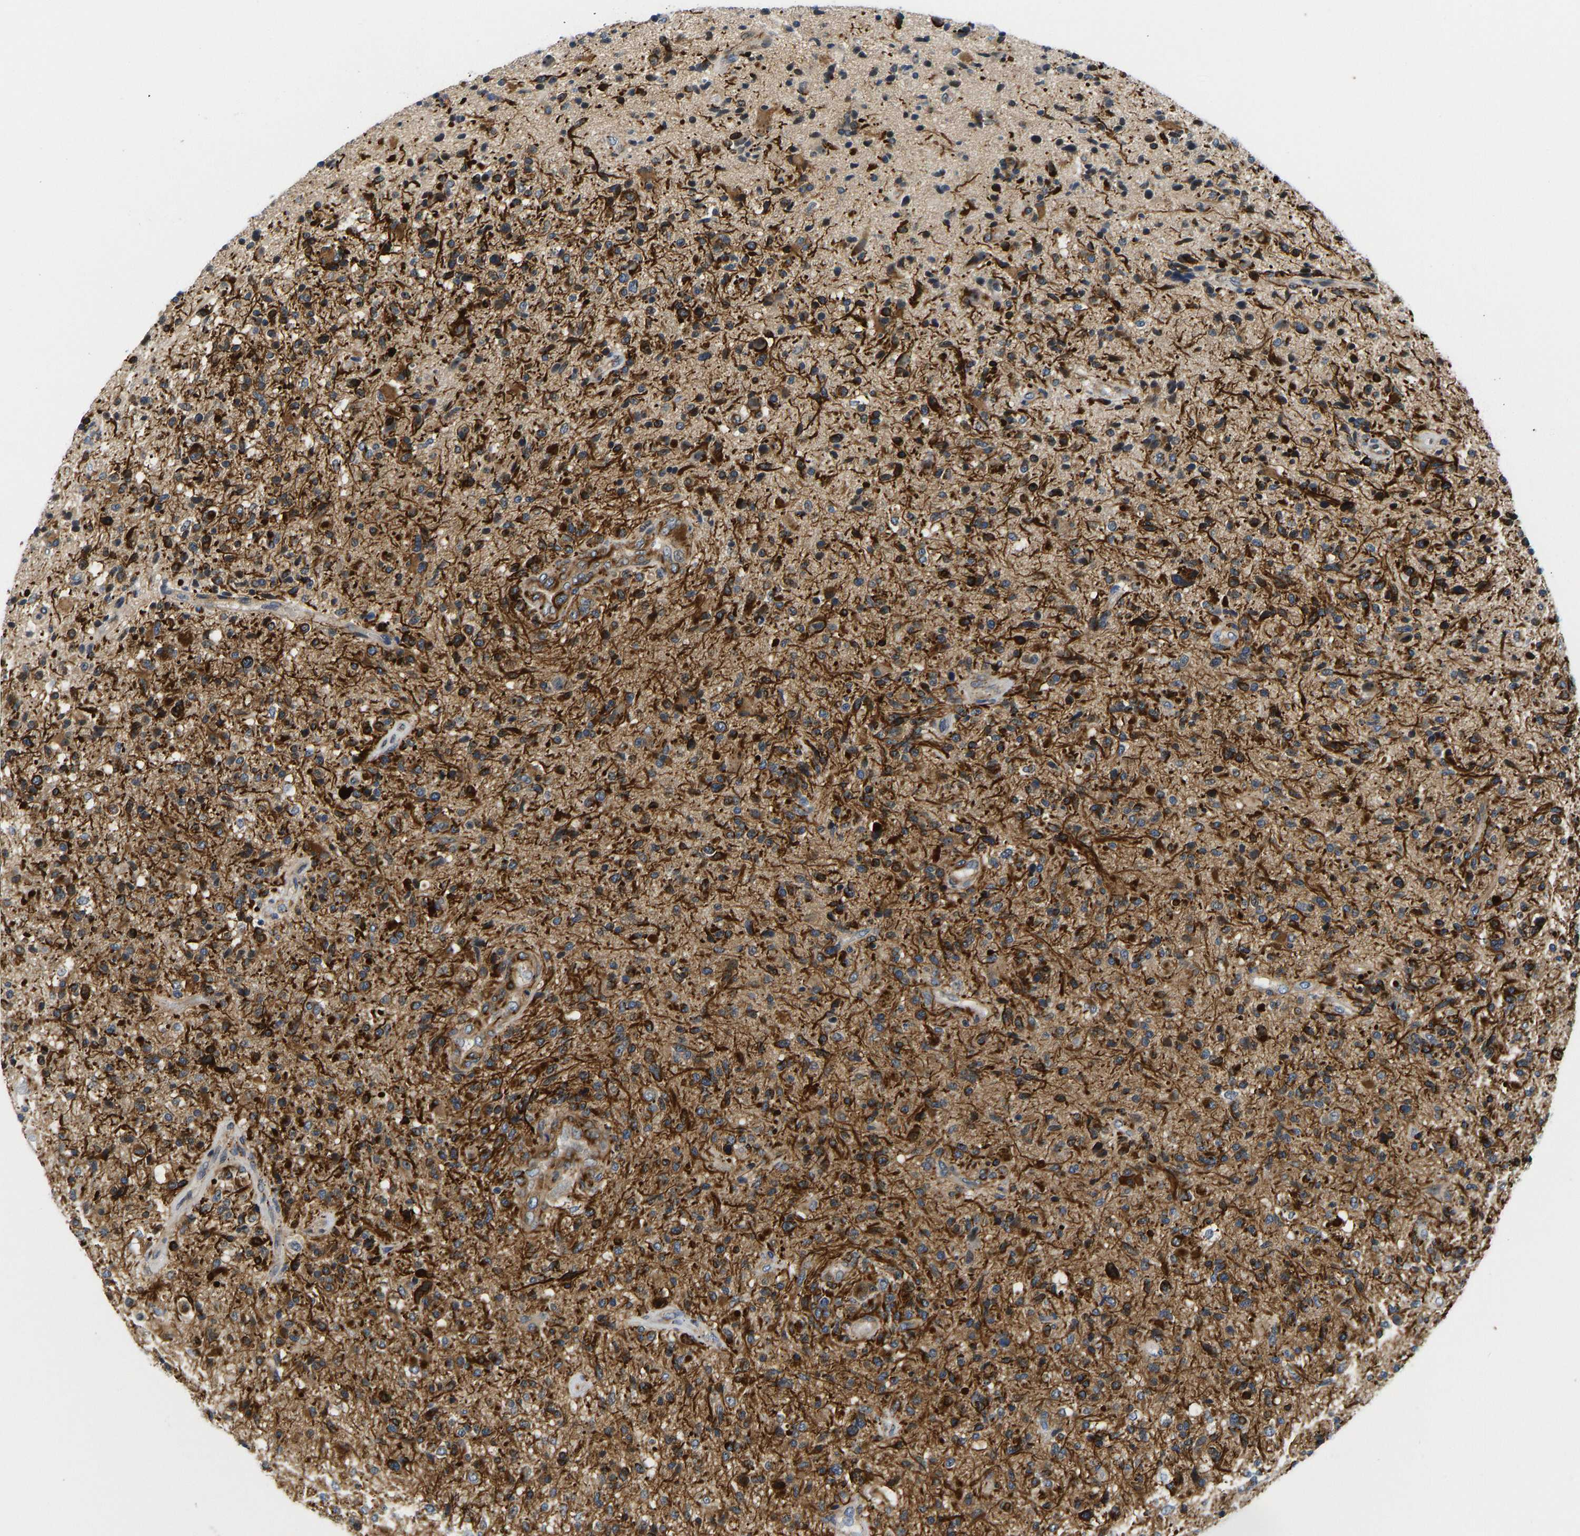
{"staining": {"intensity": "strong", "quantity": ">75%", "location": "cytoplasmic/membranous"}, "tissue": "glioma", "cell_type": "Tumor cells", "image_type": "cancer", "snomed": [{"axis": "morphology", "description": "Glioma, malignant, High grade"}, {"axis": "topography", "description": "Brain"}], "caption": "Immunohistochemistry (IHC) image of high-grade glioma (malignant) stained for a protein (brown), which displays high levels of strong cytoplasmic/membranous positivity in approximately >75% of tumor cells.", "gene": "RESF1", "patient": {"sex": "male", "age": 72}}